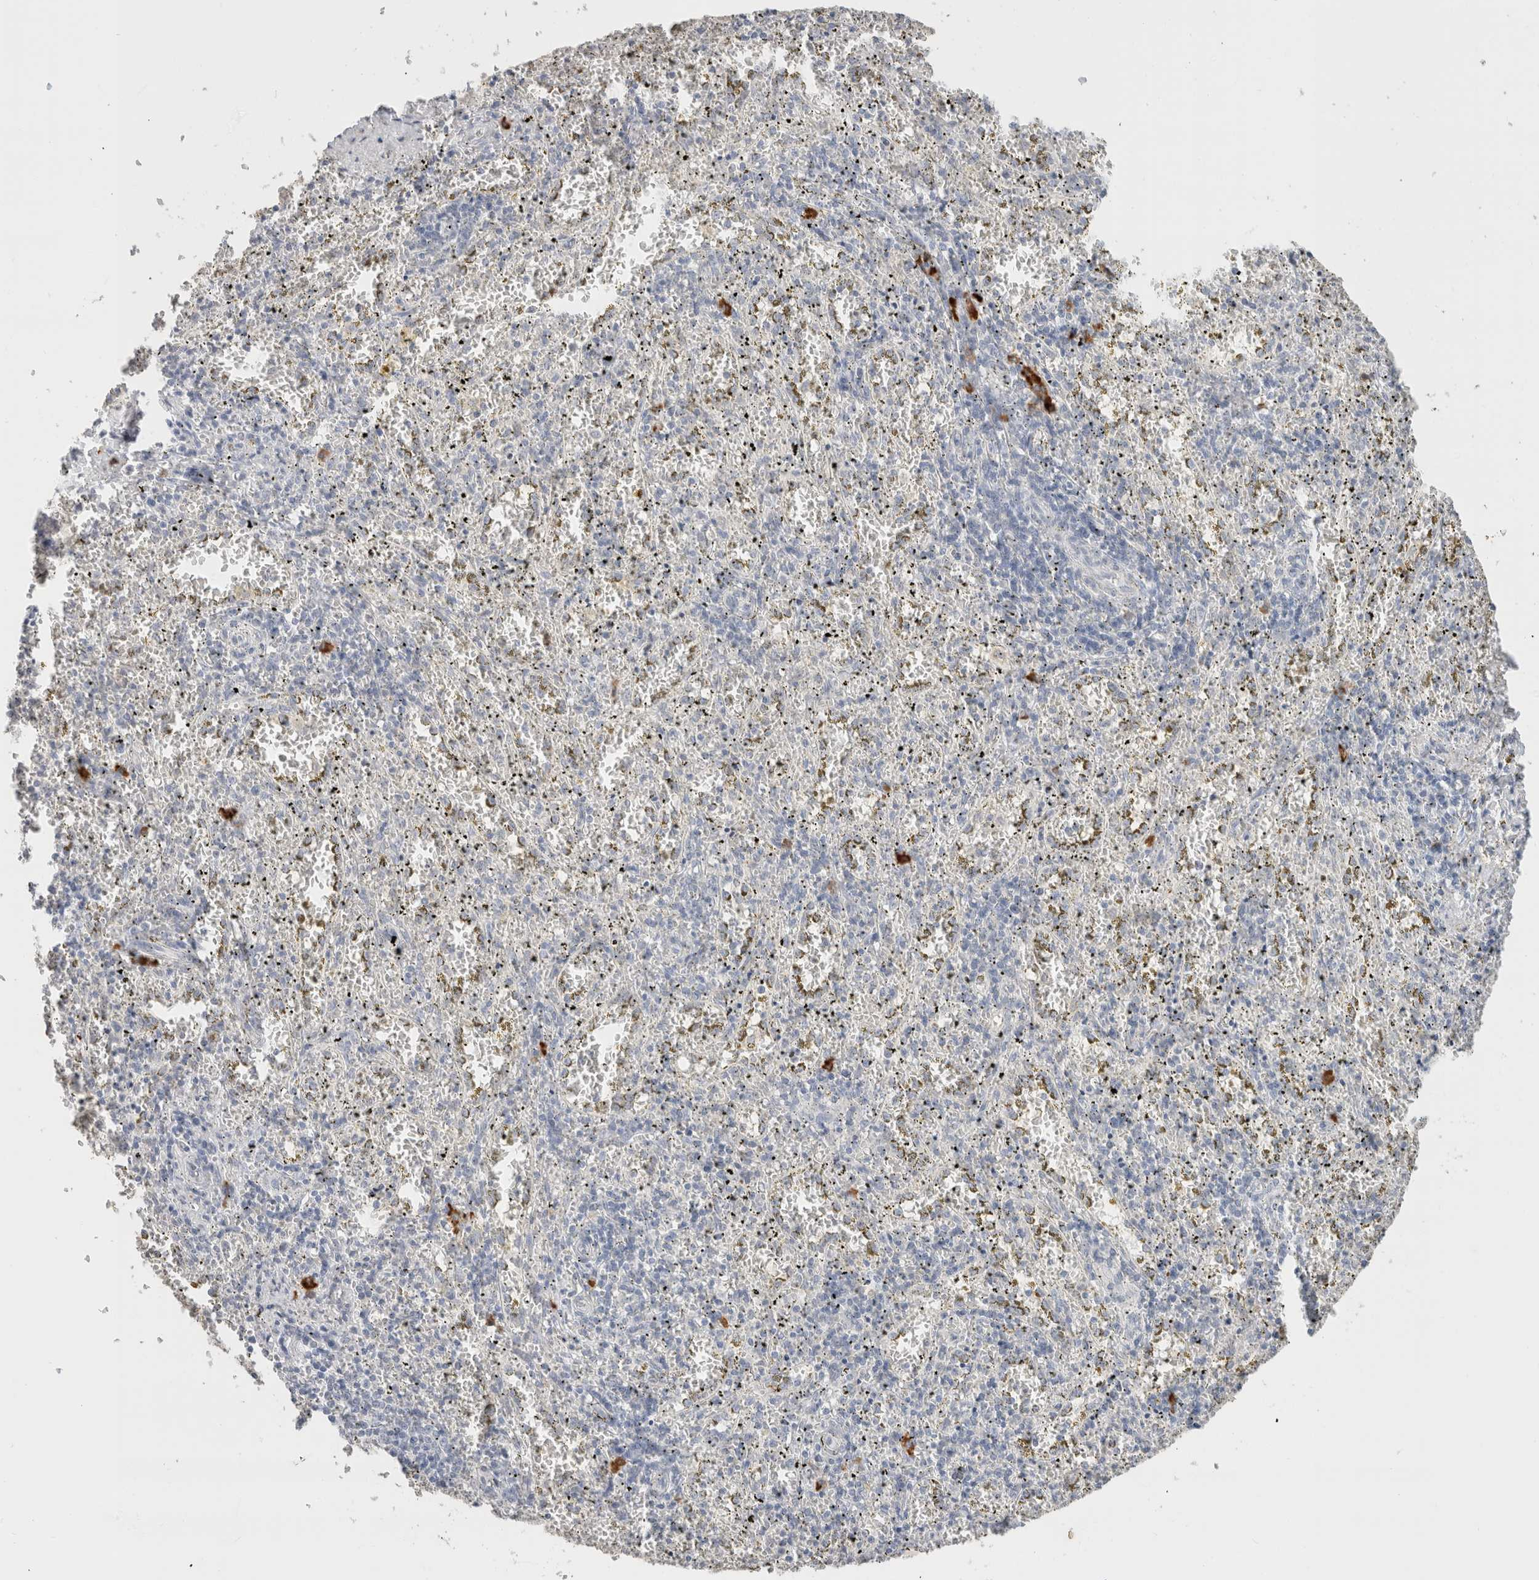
{"staining": {"intensity": "strong", "quantity": "<25%", "location": "cytoplasmic/membranous"}, "tissue": "spleen", "cell_type": "Cells in red pulp", "image_type": "normal", "snomed": [{"axis": "morphology", "description": "Normal tissue, NOS"}, {"axis": "topography", "description": "Spleen"}], "caption": "Cells in red pulp show medium levels of strong cytoplasmic/membranous staining in approximately <25% of cells in benign human spleen.", "gene": "CD80", "patient": {"sex": "male", "age": 11}}